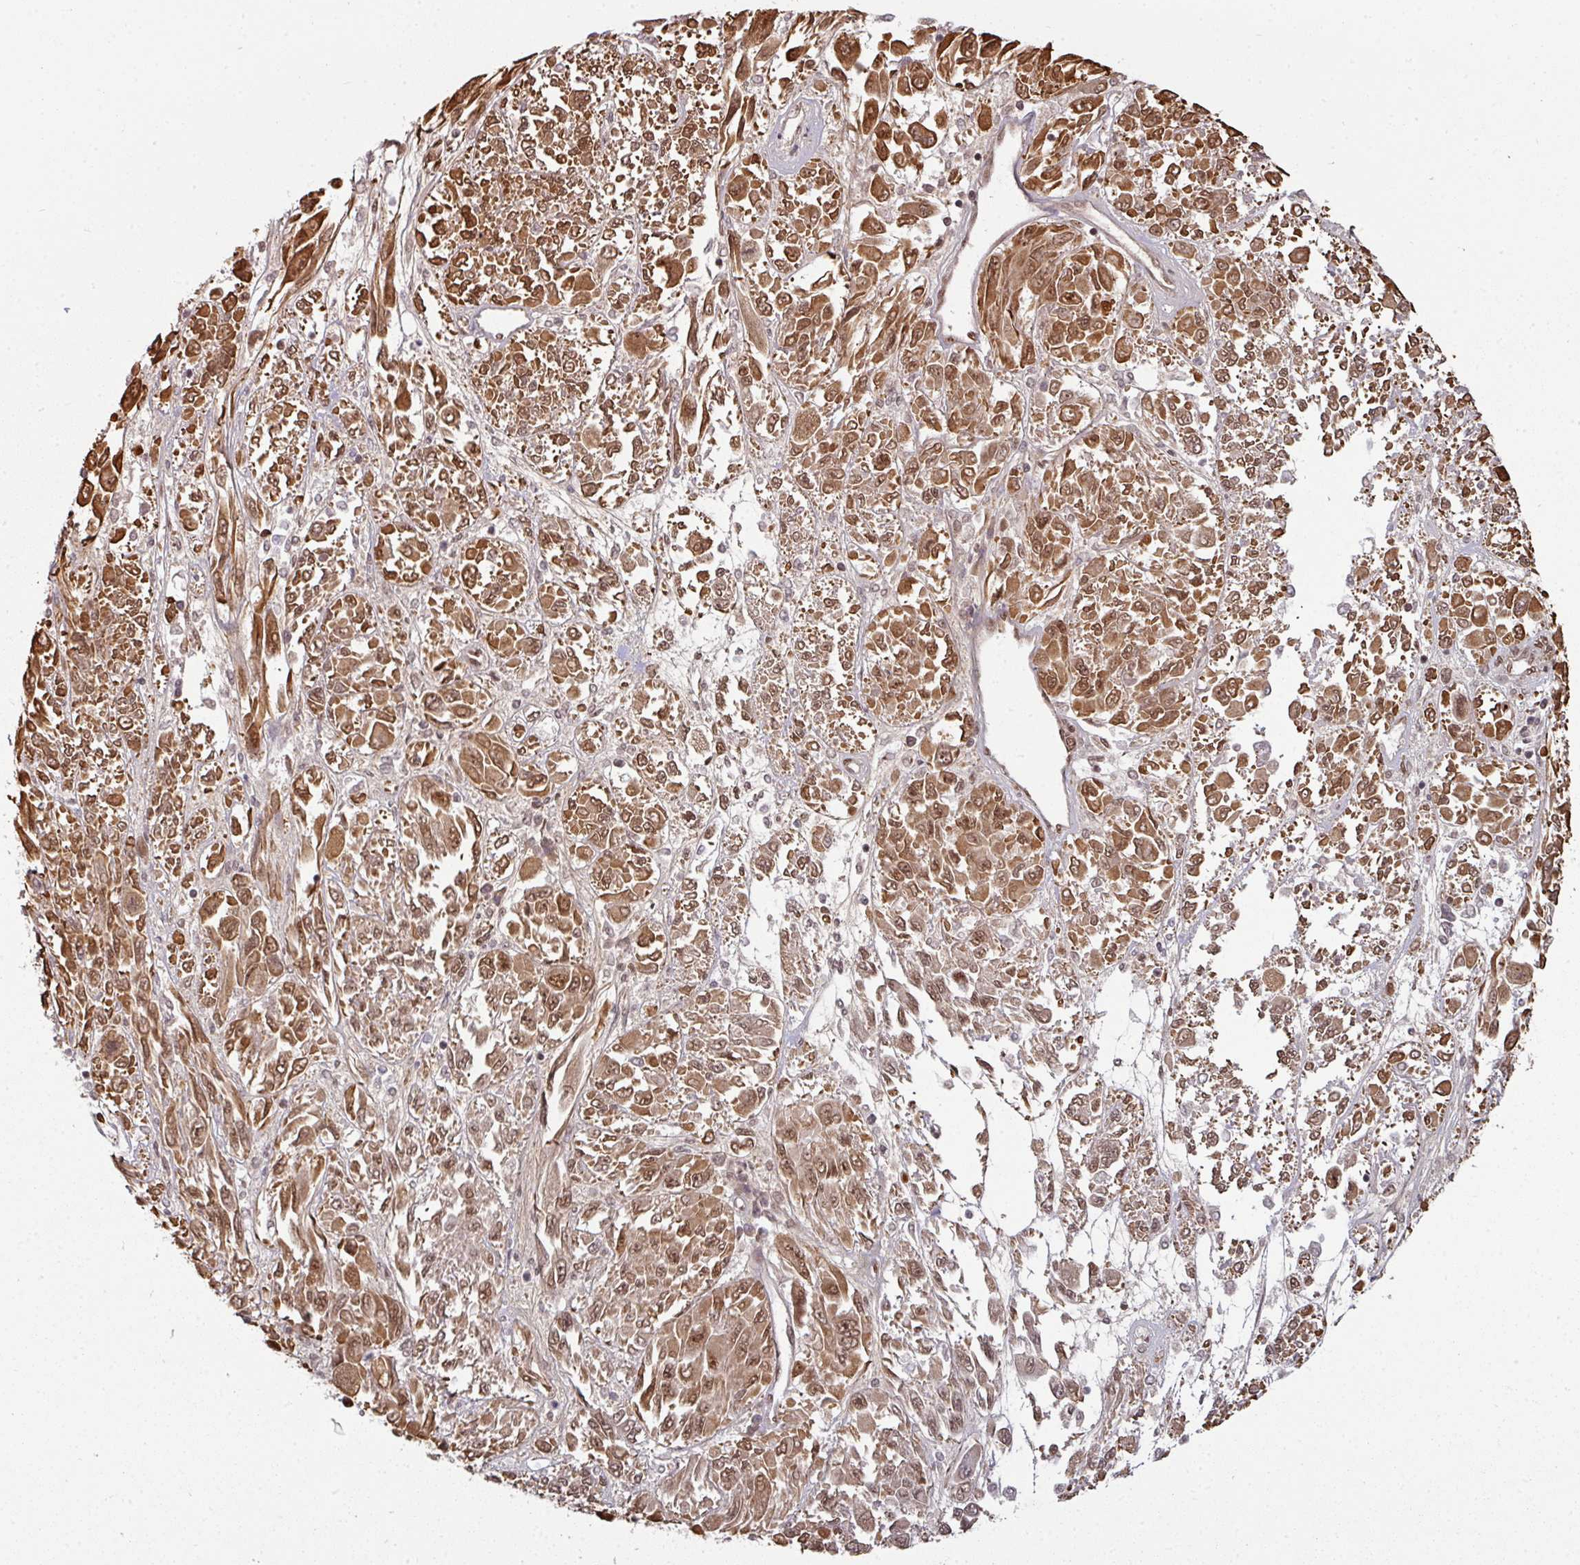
{"staining": {"intensity": "moderate", "quantity": ">75%", "location": "cytoplasmic/membranous,nuclear"}, "tissue": "melanoma", "cell_type": "Tumor cells", "image_type": "cancer", "snomed": [{"axis": "morphology", "description": "Malignant melanoma, NOS"}, {"axis": "topography", "description": "Skin"}], "caption": "Malignant melanoma stained with a brown dye displays moderate cytoplasmic/membranous and nuclear positive expression in about >75% of tumor cells.", "gene": "SIK3", "patient": {"sex": "female", "age": 91}}